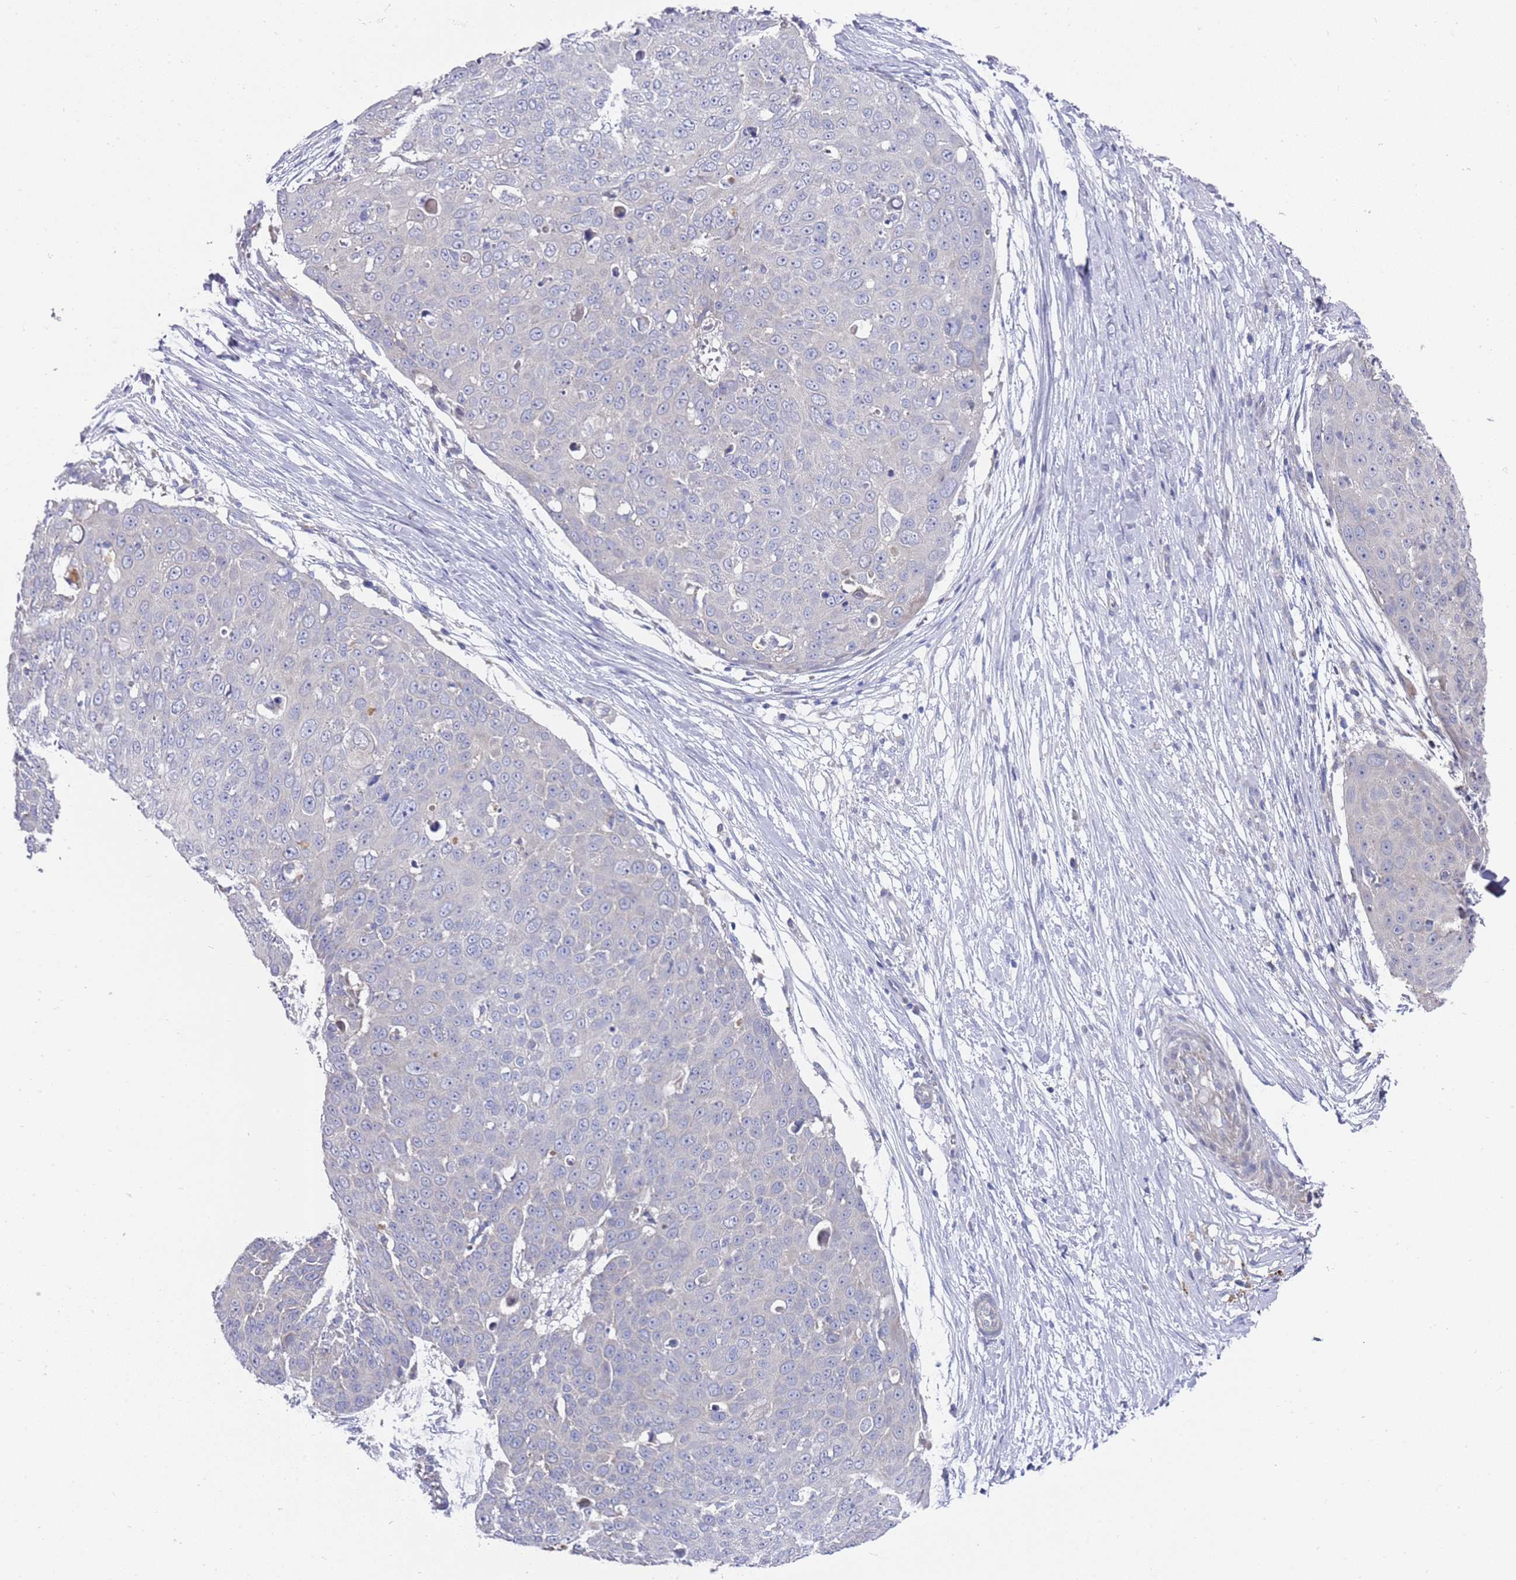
{"staining": {"intensity": "negative", "quantity": "none", "location": "none"}, "tissue": "skin cancer", "cell_type": "Tumor cells", "image_type": "cancer", "snomed": [{"axis": "morphology", "description": "Squamous cell carcinoma, NOS"}, {"axis": "topography", "description": "Skin"}], "caption": "The immunohistochemistry histopathology image has no significant expression in tumor cells of skin cancer tissue. (Brightfield microscopy of DAB IHC at high magnification).", "gene": "SCAPER", "patient": {"sex": "male", "age": 71}}